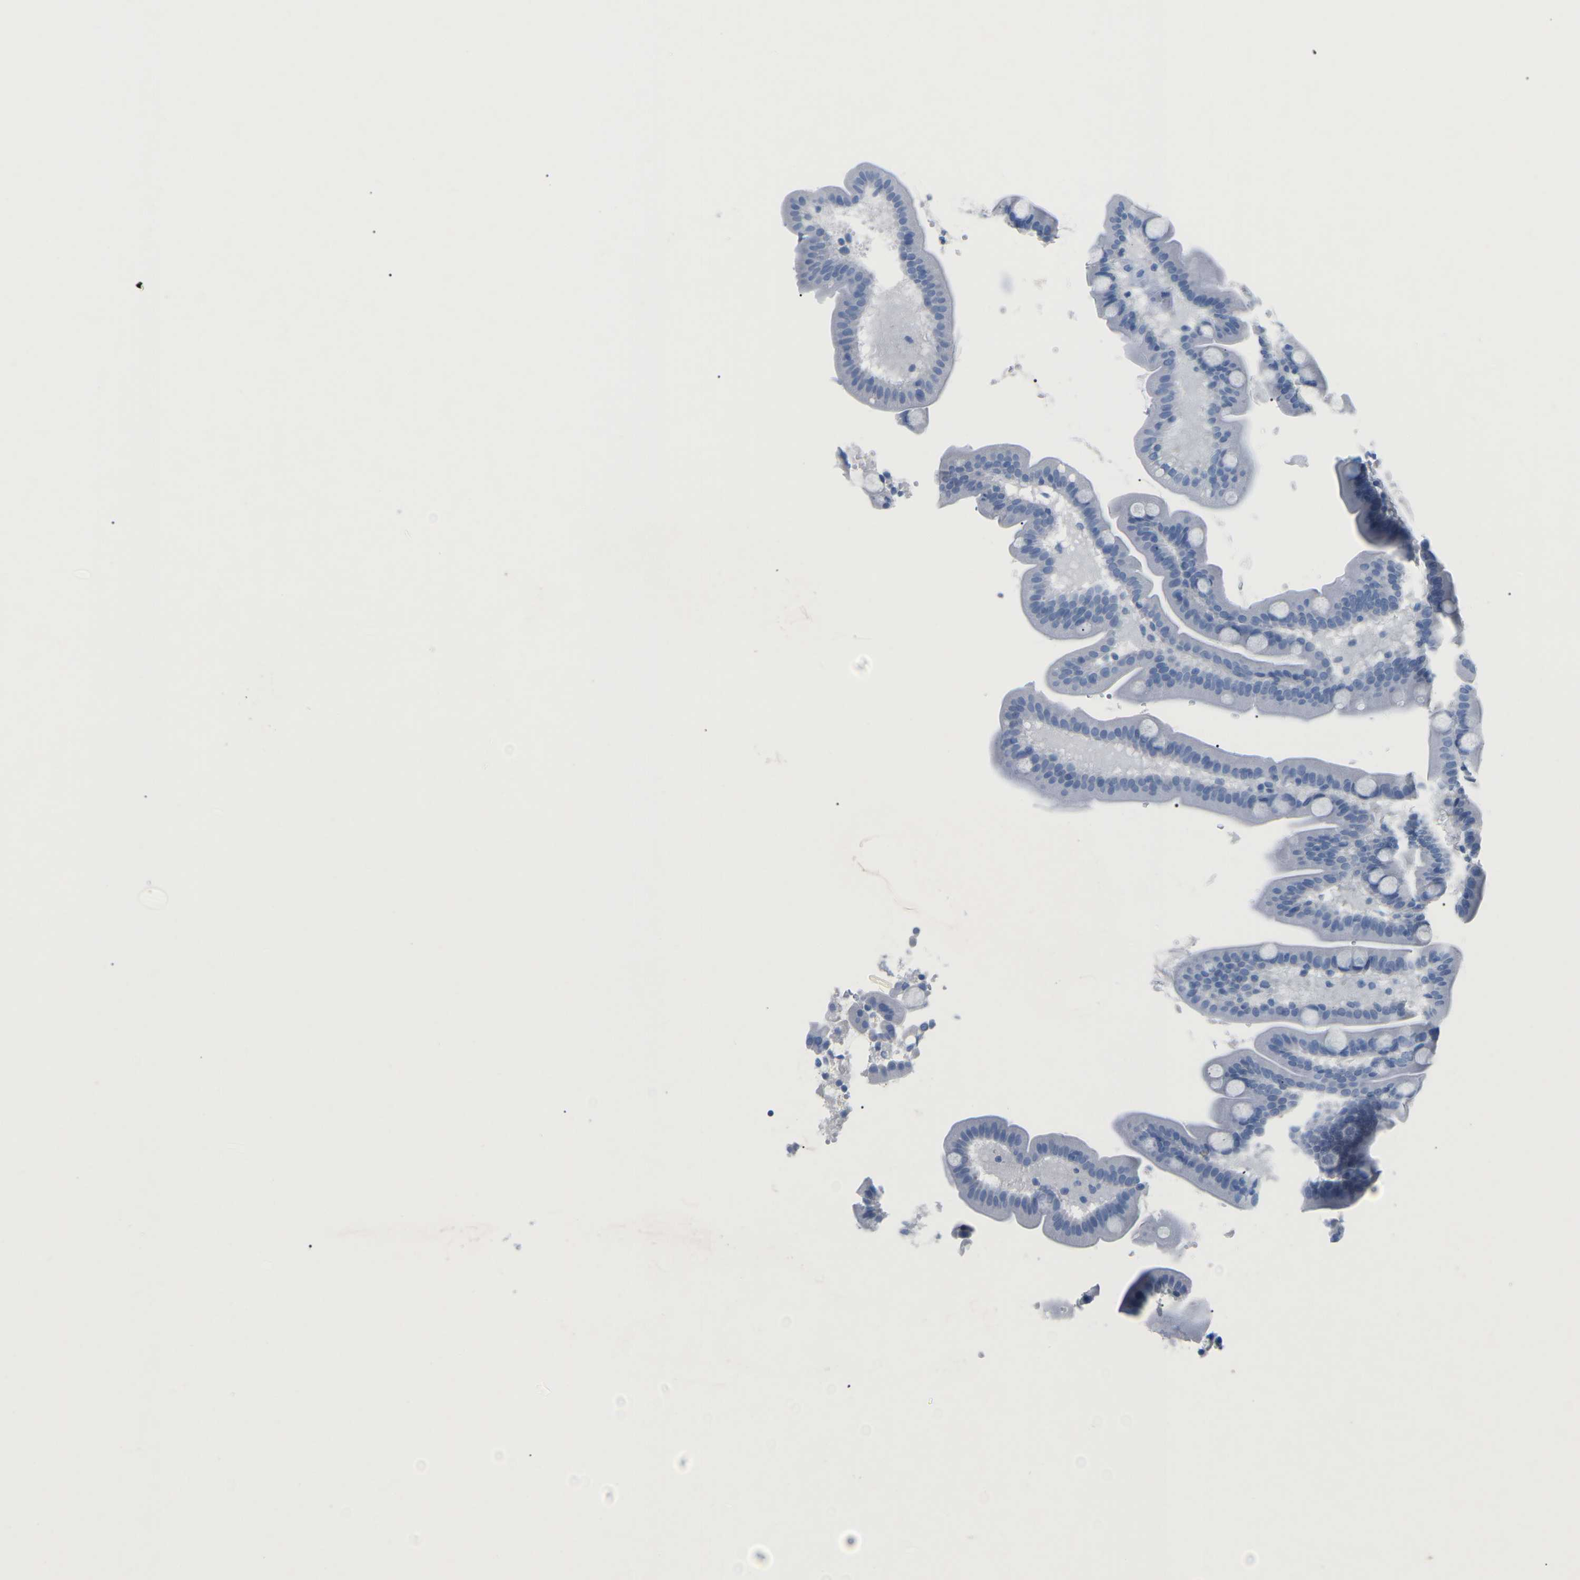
{"staining": {"intensity": "moderate", "quantity": "<25%", "location": "cytoplasmic/membranous"}, "tissue": "duodenum", "cell_type": "Glandular cells", "image_type": "normal", "snomed": [{"axis": "morphology", "description": "Normal tissue, NOS"}, {"axis": "topography", "description": "Duodenum"}], "caption": "This histopathology image demonstrates normal duodenum stained with IHC to label a protein in brown. The cytoplasmic/membranous of glandular cells show moderate positivity for the protein. Nuclei are counter-stained blue.", "gene": "HBG2", "patient": {"sex": "male", "age": 54}}